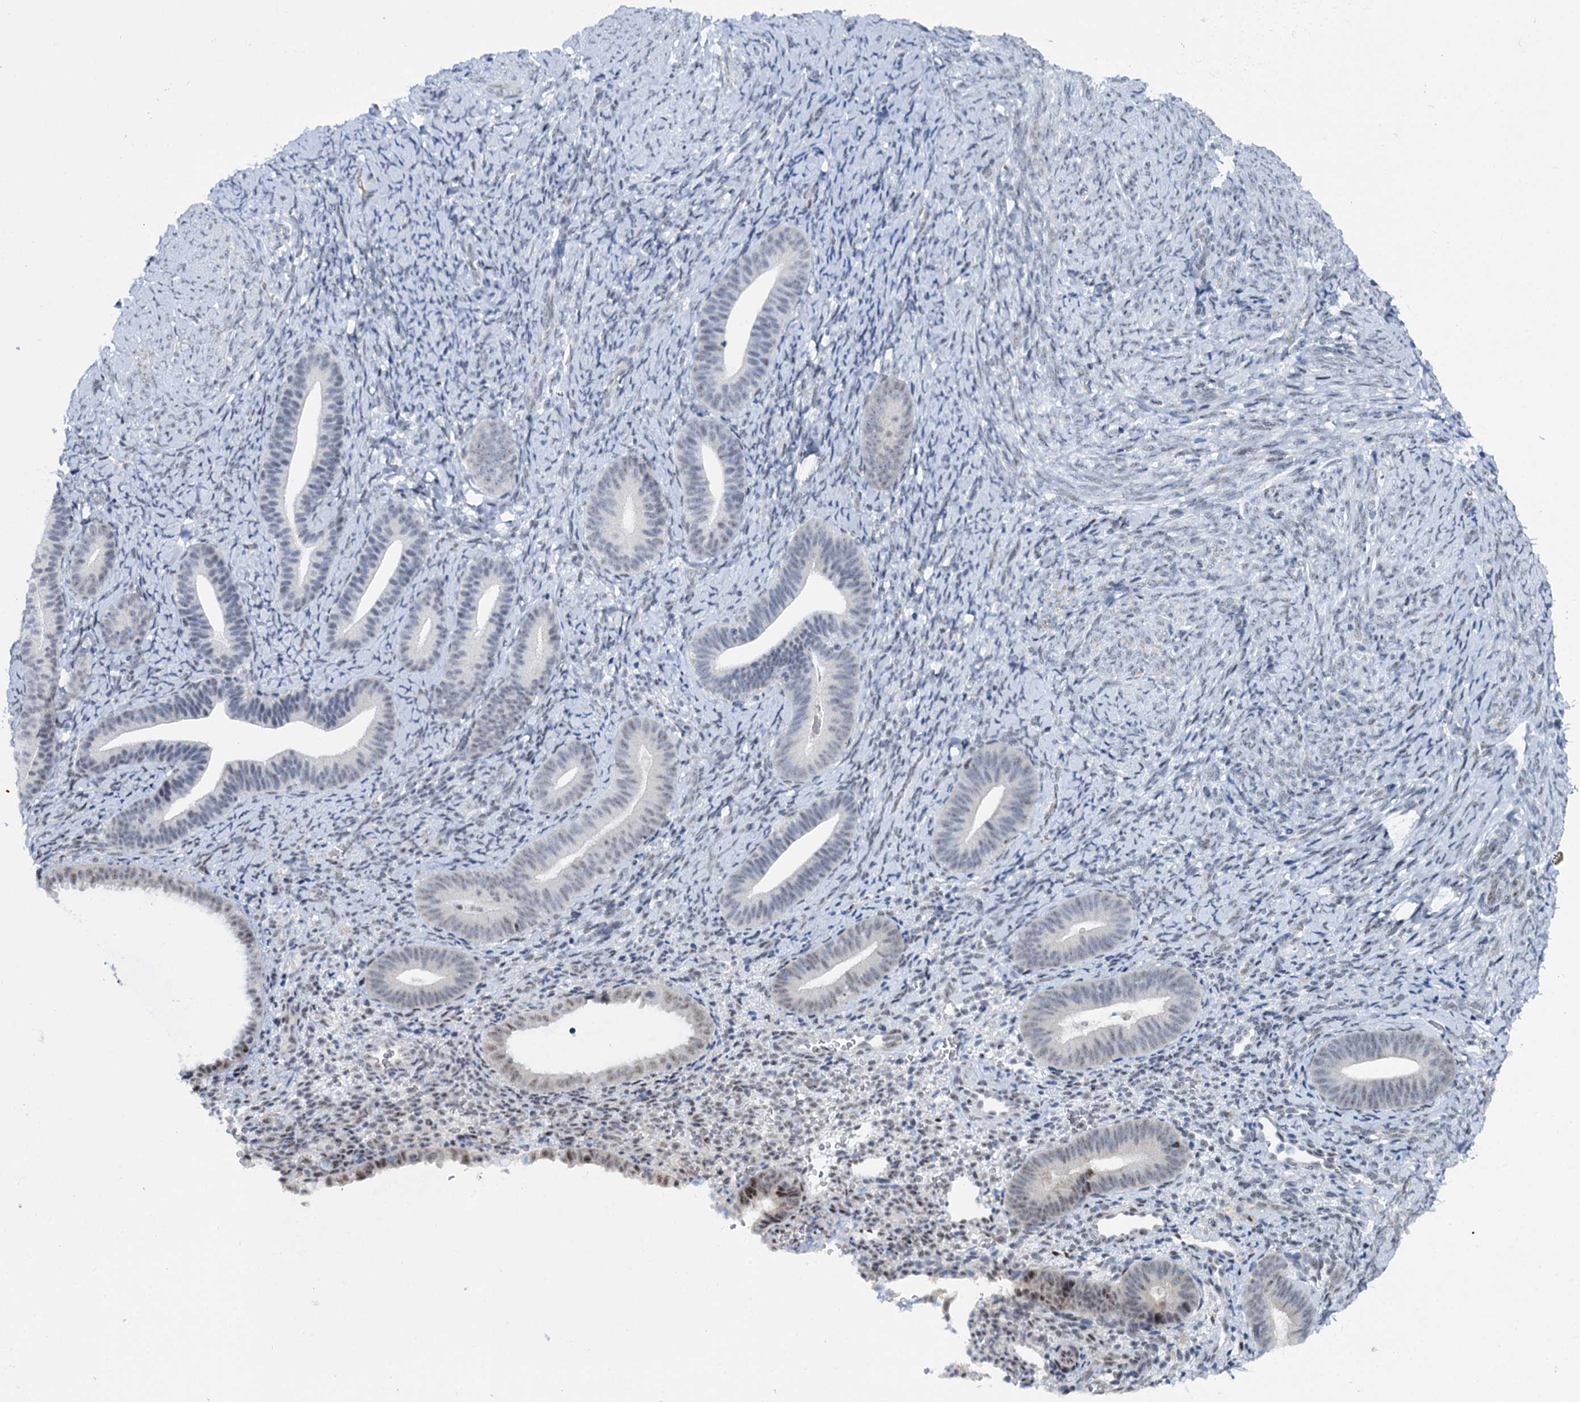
{"staining": {"intensity": "negative", "quantity": "none", "location": "none"}, "tissue": "endometrium", "cell_type": "Cells in endometrial stroma", "image_type": "normal", "snomed": [{"axis": "morphology", "description": "Normal tissue, NOS"}, {"axis": "topography", "description": "Endometrium"}], "caption": "Immunohistochemistry of normal endometrium displays no expression in cells in endometrial stroma. The staining was performed using DAB (3,3'-diaminobenzidine) to visualize the protein expression in brown, while the nuclei were stained in blue with hematoxylin (Magnification: 20x).", "gene": "SREK1", "patient": {"sex": "female", "age": 65}}